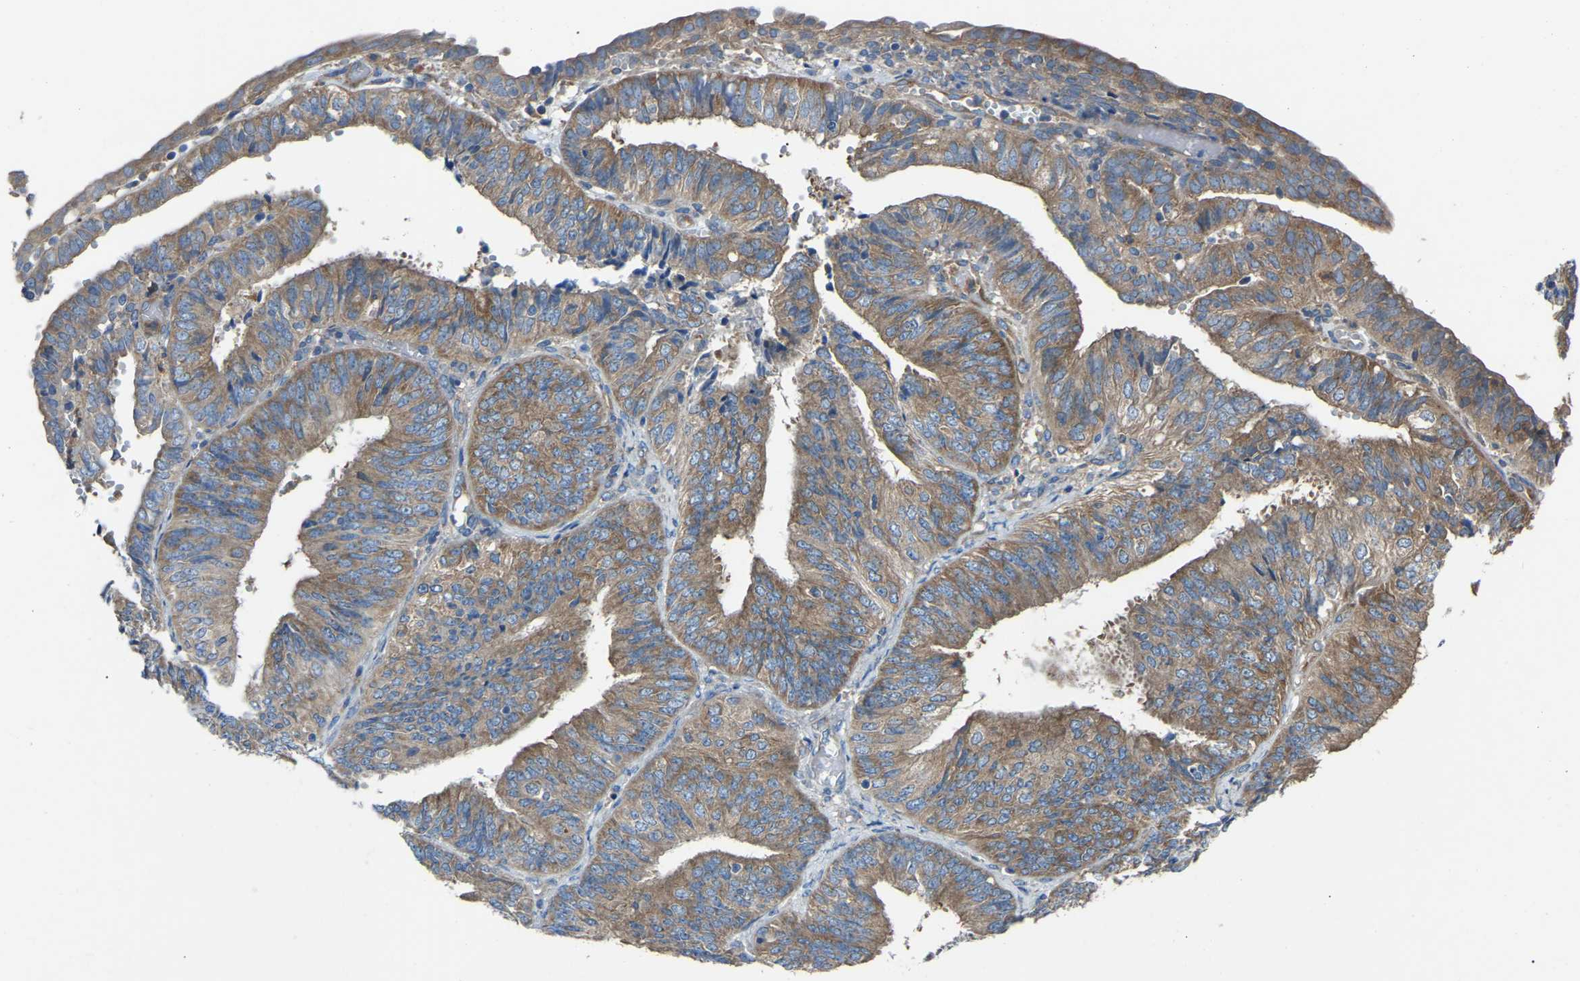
{"staining": {"intensity": "moderate", "quantity": ">75%", "location": "cytoplasmic/membranous"}, "tissue": "endometrial cancer", "cell_type": "Tumor cells", "image_type": "cancer", "snomed": [{"axis": "morphology", "description": "Adenocarcinoma, NOS"}, {"axis": "topography", "description": "Endometrium"}], "caption": "The immunohistochemical stain labels moderate cytoplasmic/membranous staining in tumor cells of adenocarcinoma (endometrial) tissue. The protein is shown in brown color, while the nuclei are stained blue.", "gene": "AIMP1", "patient": {"sex": "female", "age": 58}}